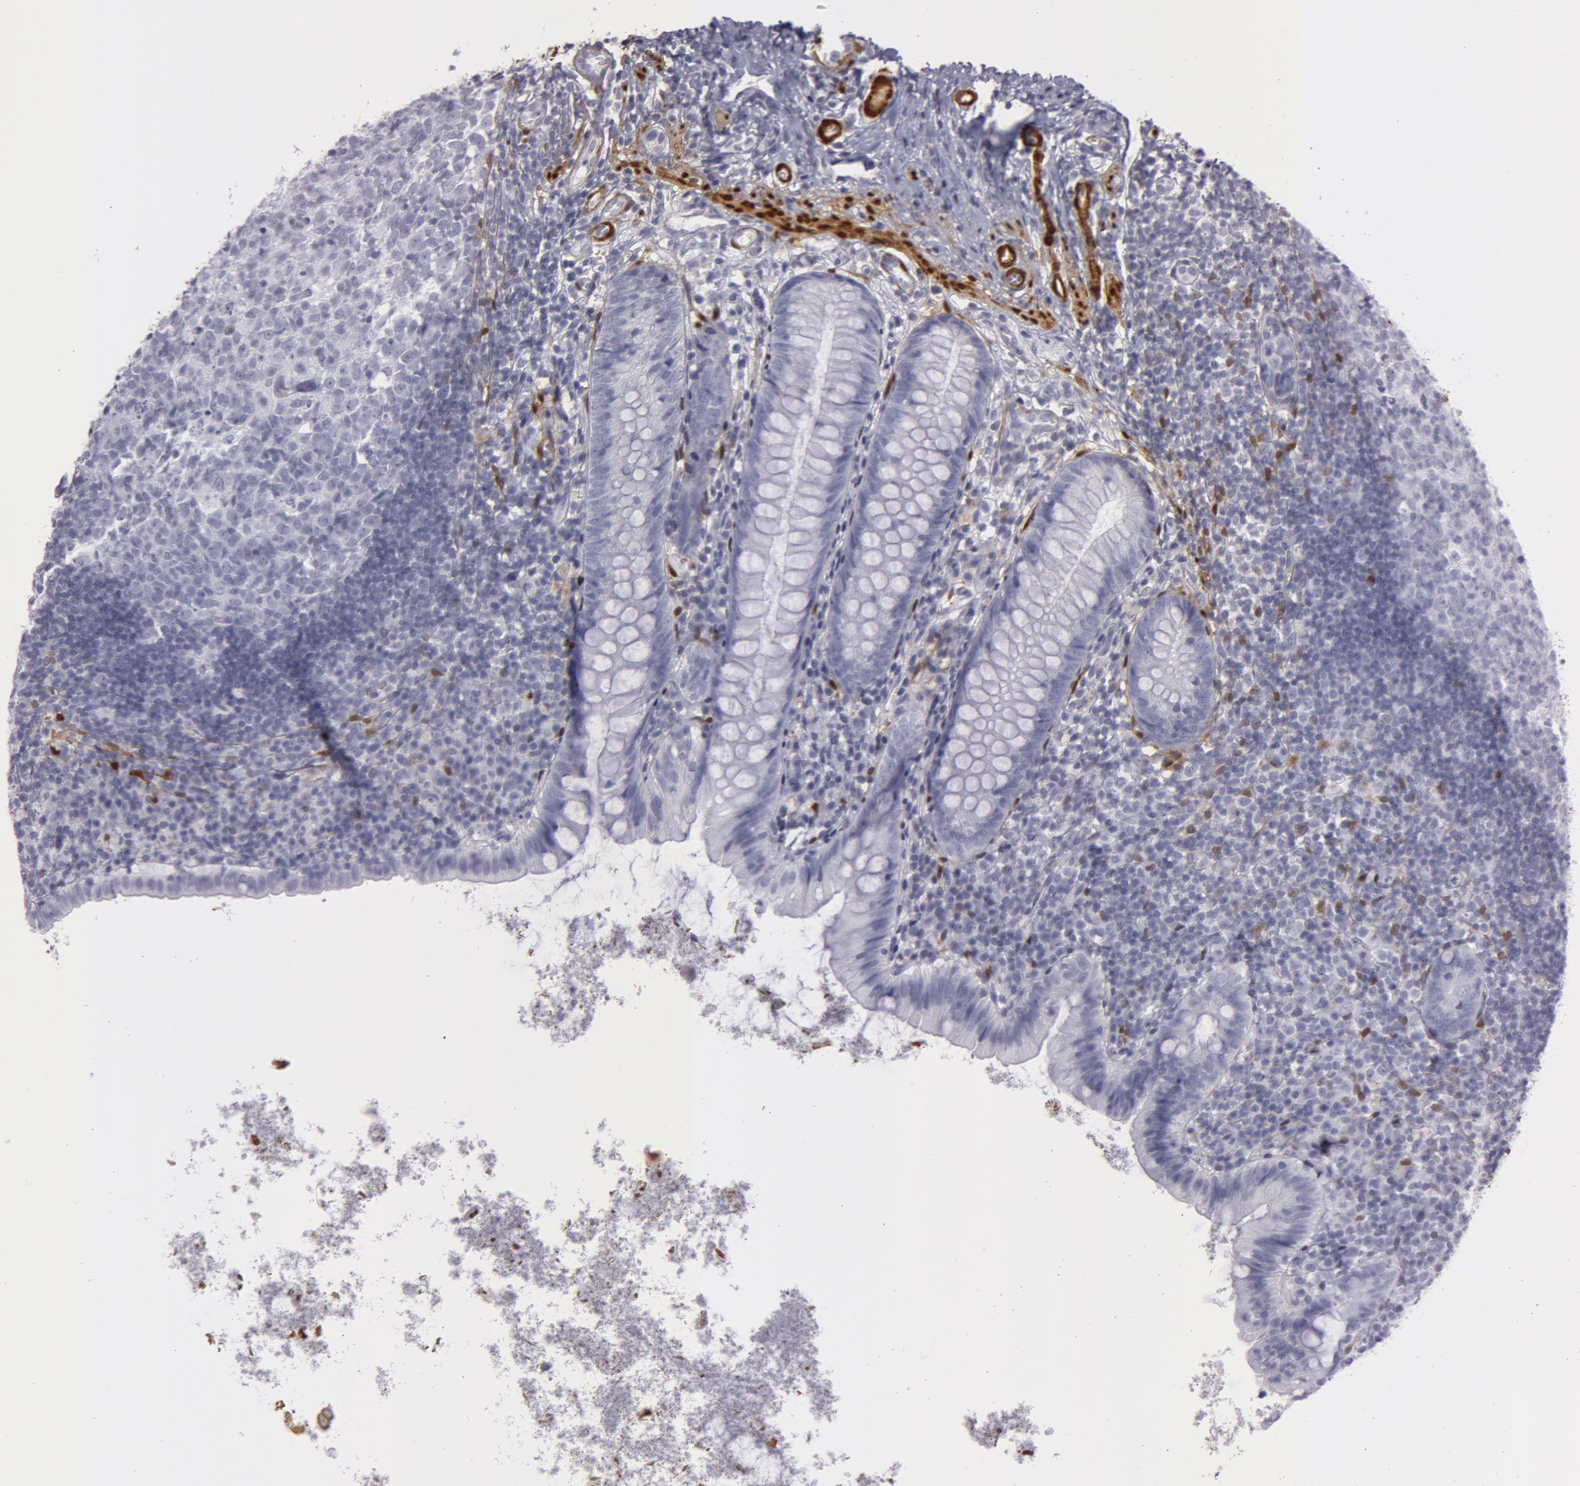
{"staining": {"intensity": "negative", "quantity": "none", "location": "none"}, "tissue": "appendix", "cell_type": "Glandular cells", "image_type": "normal", "snomed": [{"axis": "morphology", "description": "Normal tissue, NOS"}, {"axis": "topography", "description": "Appendix"}], "caption": "Immunohistochemistry of benign appendix exhibits no expression in glandular cells.", "gene": "TAGLN", "patient": {"sex": "female", "age": 9}}